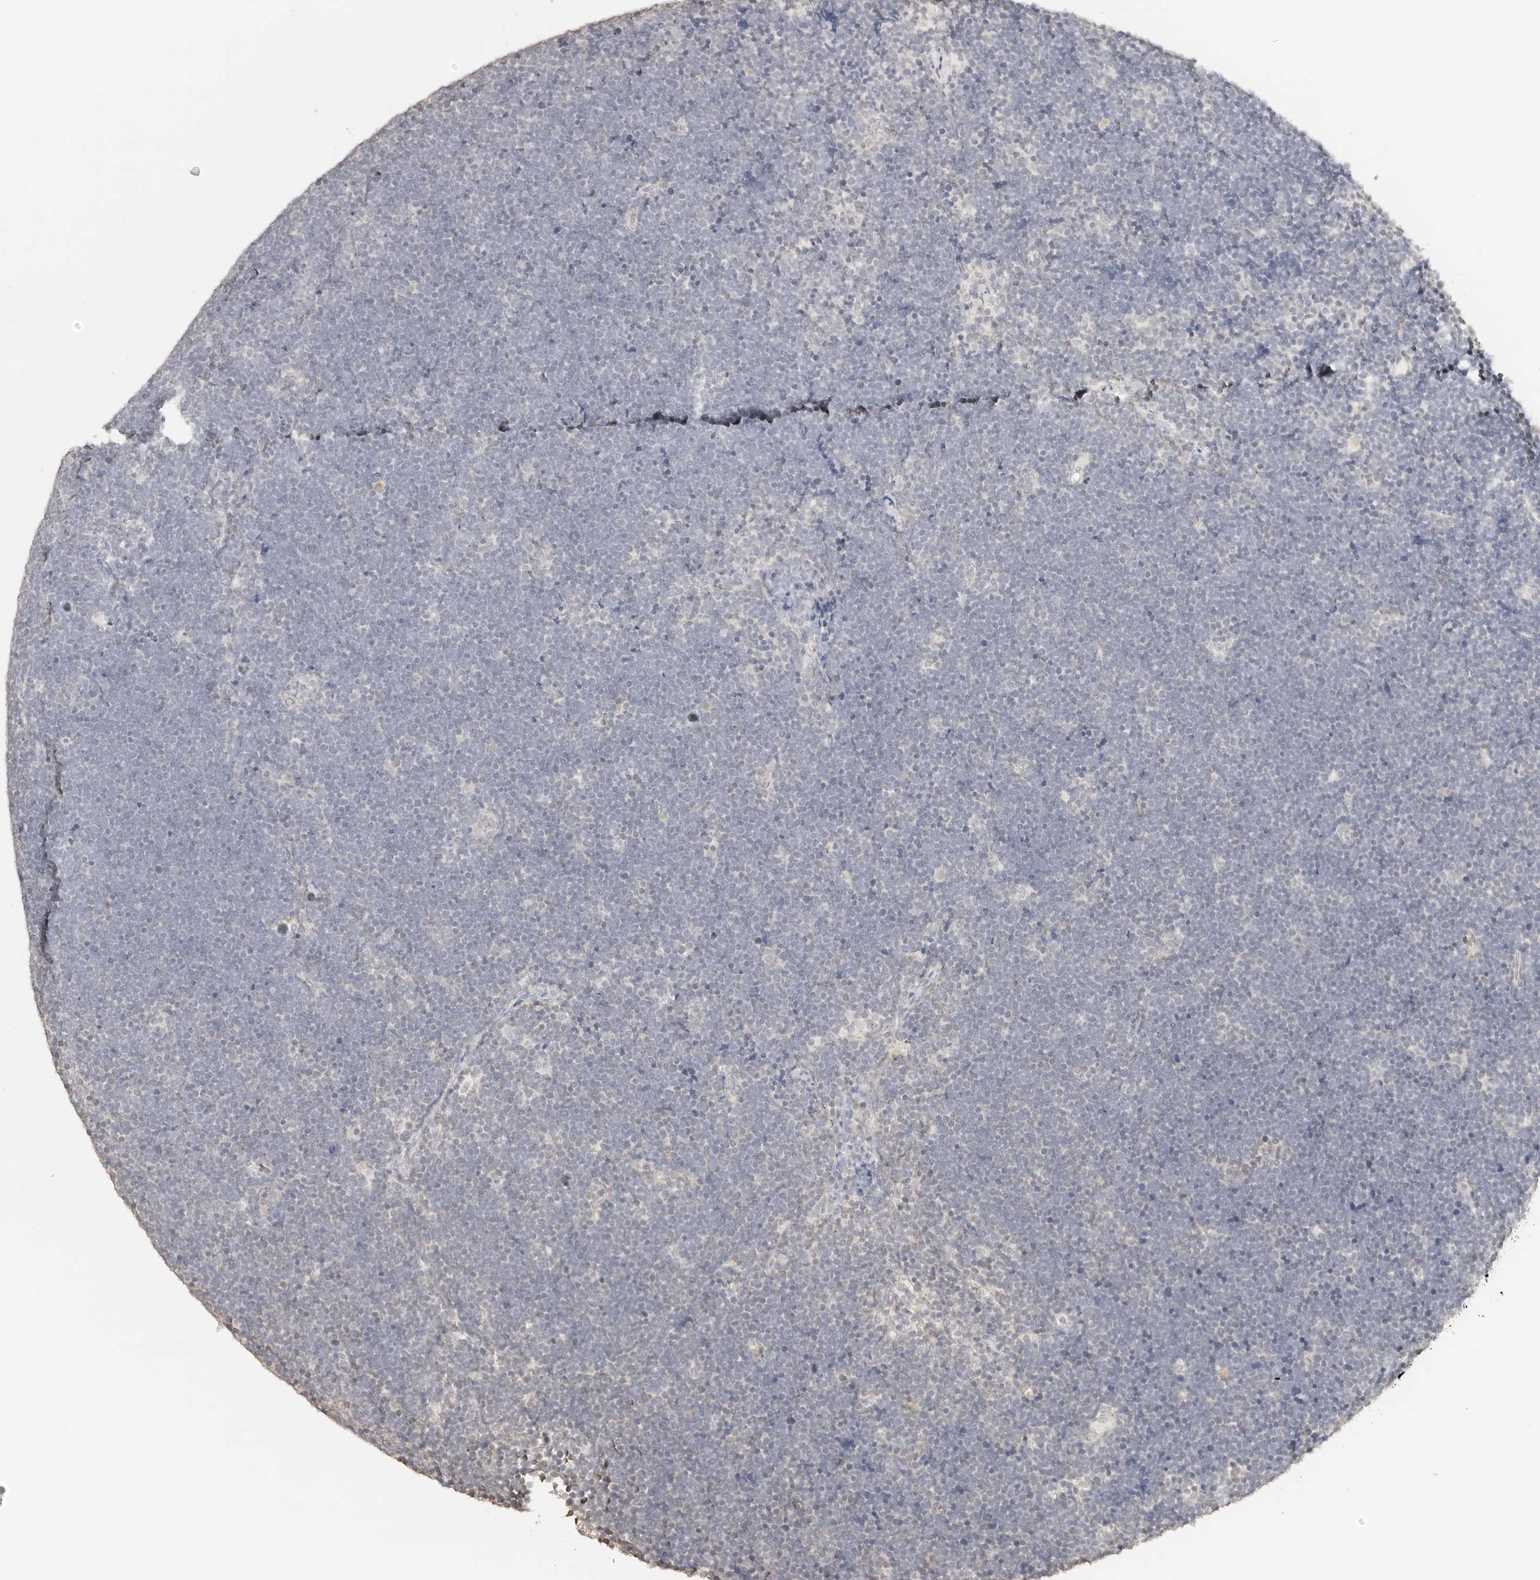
{"staining": {"intensity": "negative", "quantity": "none", "location": "none"}, "tissue": "lymphoma", "cell_type": "Tumor cells", "image_type": "cancer", "snomed": [{"axis": "morphology", "description": "Malignant lymphoma, non-Hodgkin's type, High grade"}, {"axis": "topography", "description": "Lymph node"}], "caption": "DAB (3,3'-diaminobenzidine) immunohistochemical staining of human lymphoma demonstrates no significant staining in tumor cells.", "gene": "PCDH19", "patient": {"sex": "male", "age": 13}}